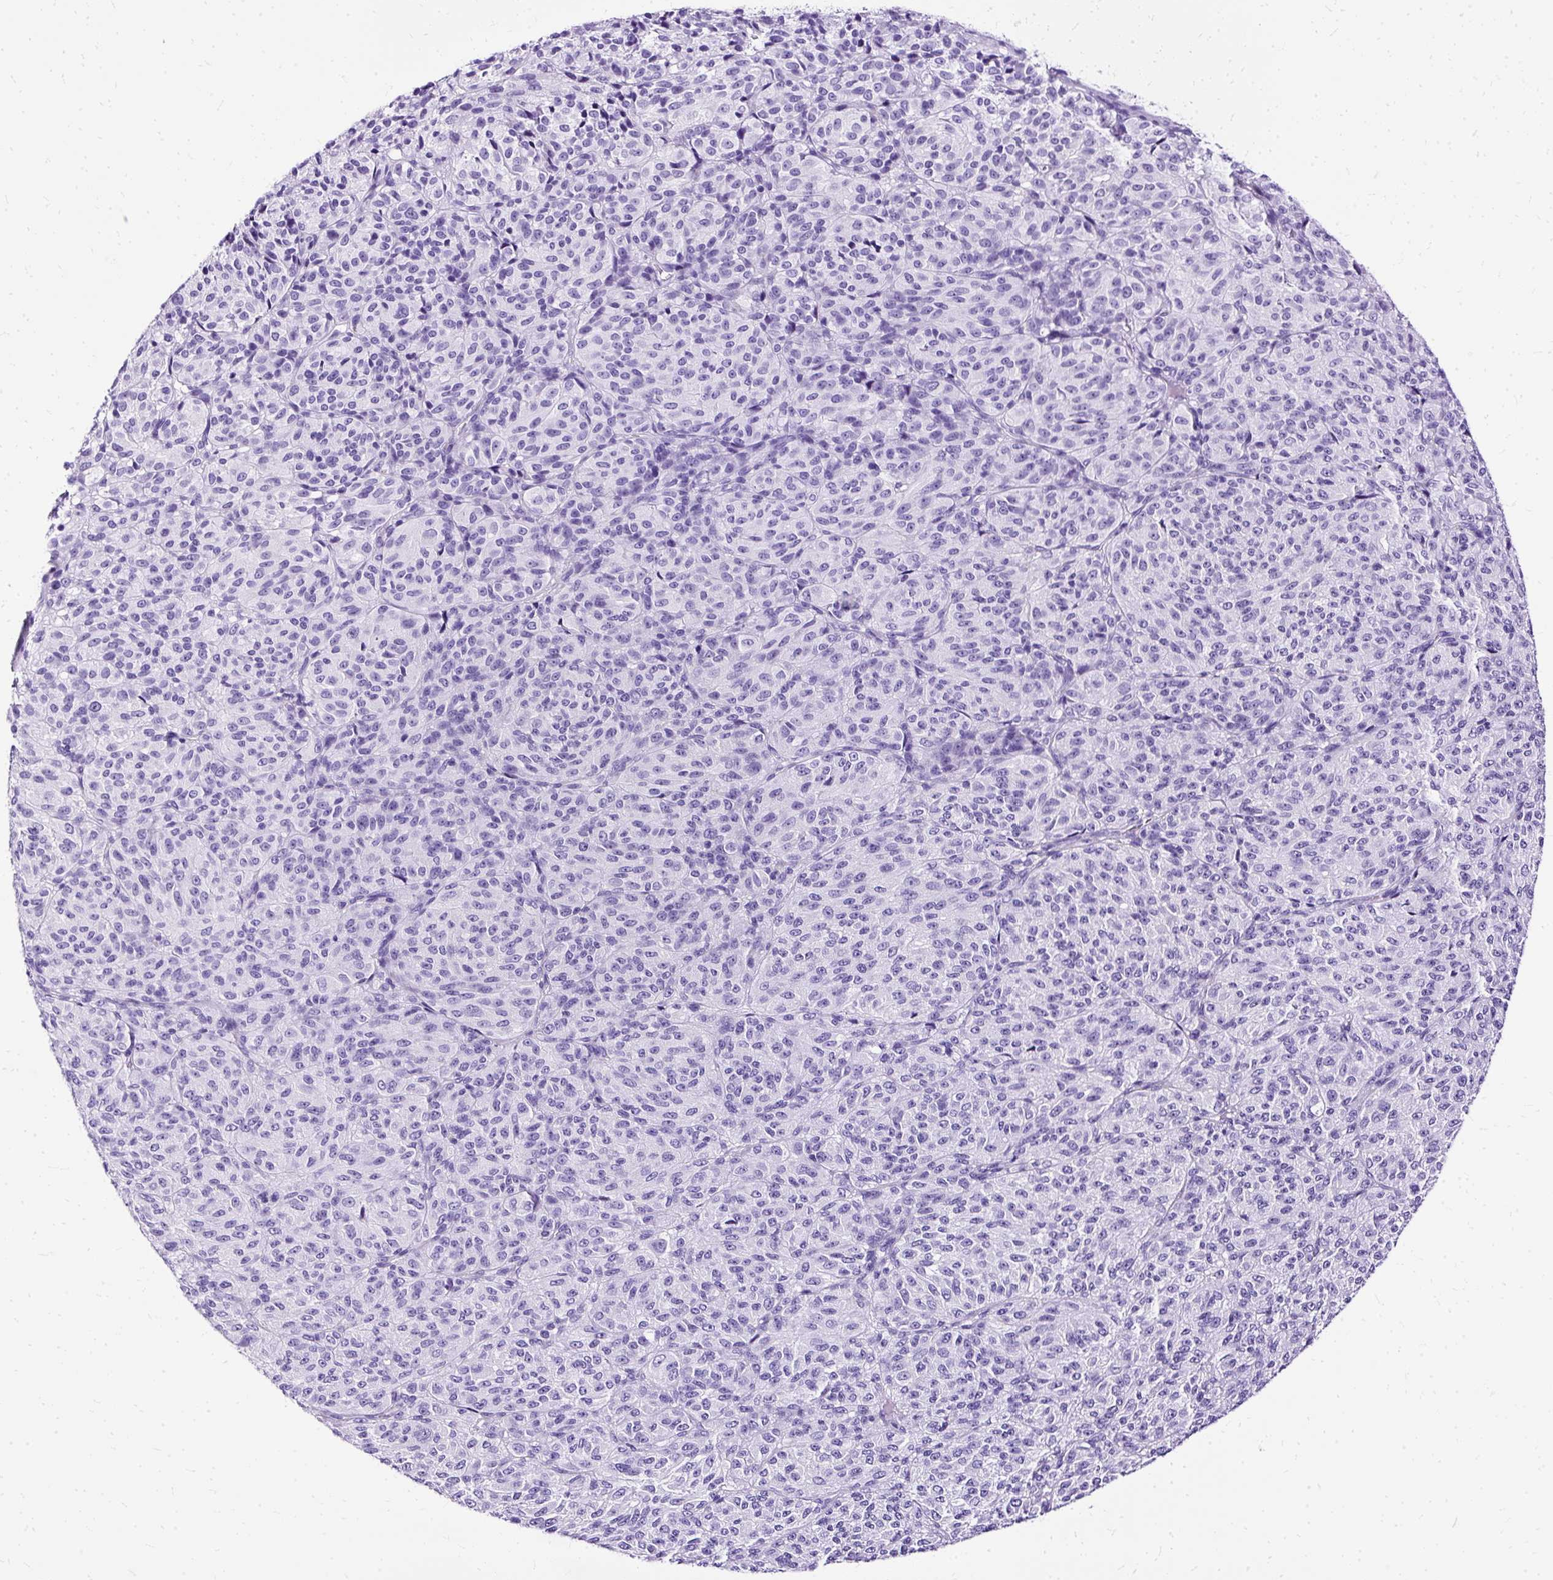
{"staining": {"intensity": "negative", "quantity": "none", "location": "none"}, "tissue": "melanoma", "cell_type": "Tumor cells", "image_type": "cancer", "snomed": [{"axis": "morphology", "description": "Malignant melanoma, Metastatic site"}, {"axis": "topography", "description": "Brain"}], "caption": "This is an immunohistochemistry (IHC) histopathology image of human melanoma. There is no staining in tumor cells.", "gene": "SLC8A2", "patient": {"sex": "female", "age": 56}}